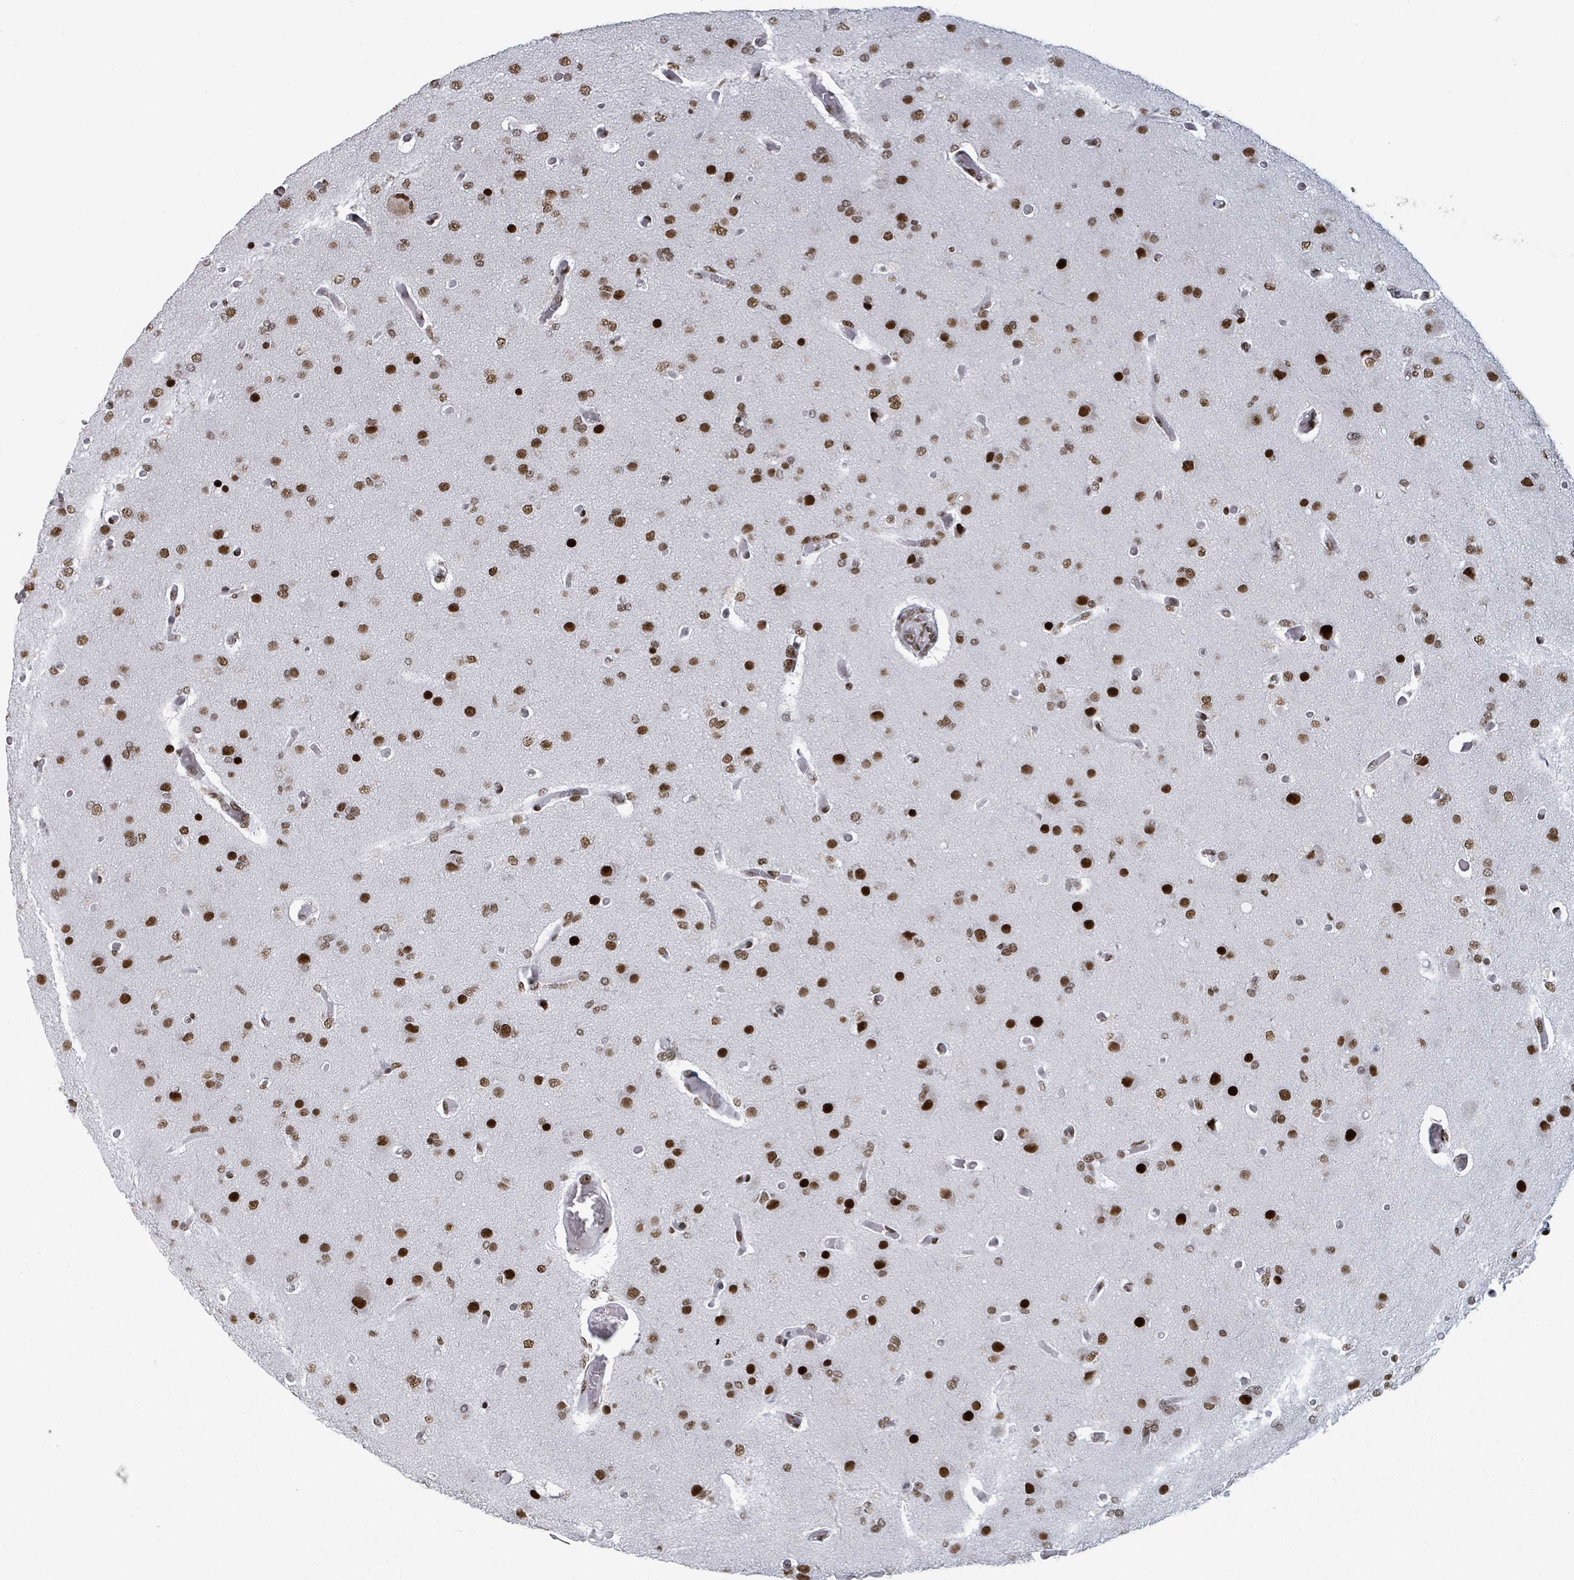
{"staining": {"intensity": "moderate", "quantity": ">75%", "location": "nuclear"}, "tissue": "glioma", "cell_type": "Tumor cells", "image_type": "cancer", "snomed": [{"axis": "morphology", "description": "Glioma, malignant, High grade"}, {"axis": "topography", "description": "Brain"}], "caption": "Immunohistochemistry histopathology image of neoplastic tissue: glioma stained using immunohistochemistry (IHC) demonstrates medium levels of moderate protein expression localized specifically in the nuclear of tumor cells, appearing as a nuclear brown color.", "gene": "DHX16", "patient": {"sex": "female", "age": 74}}